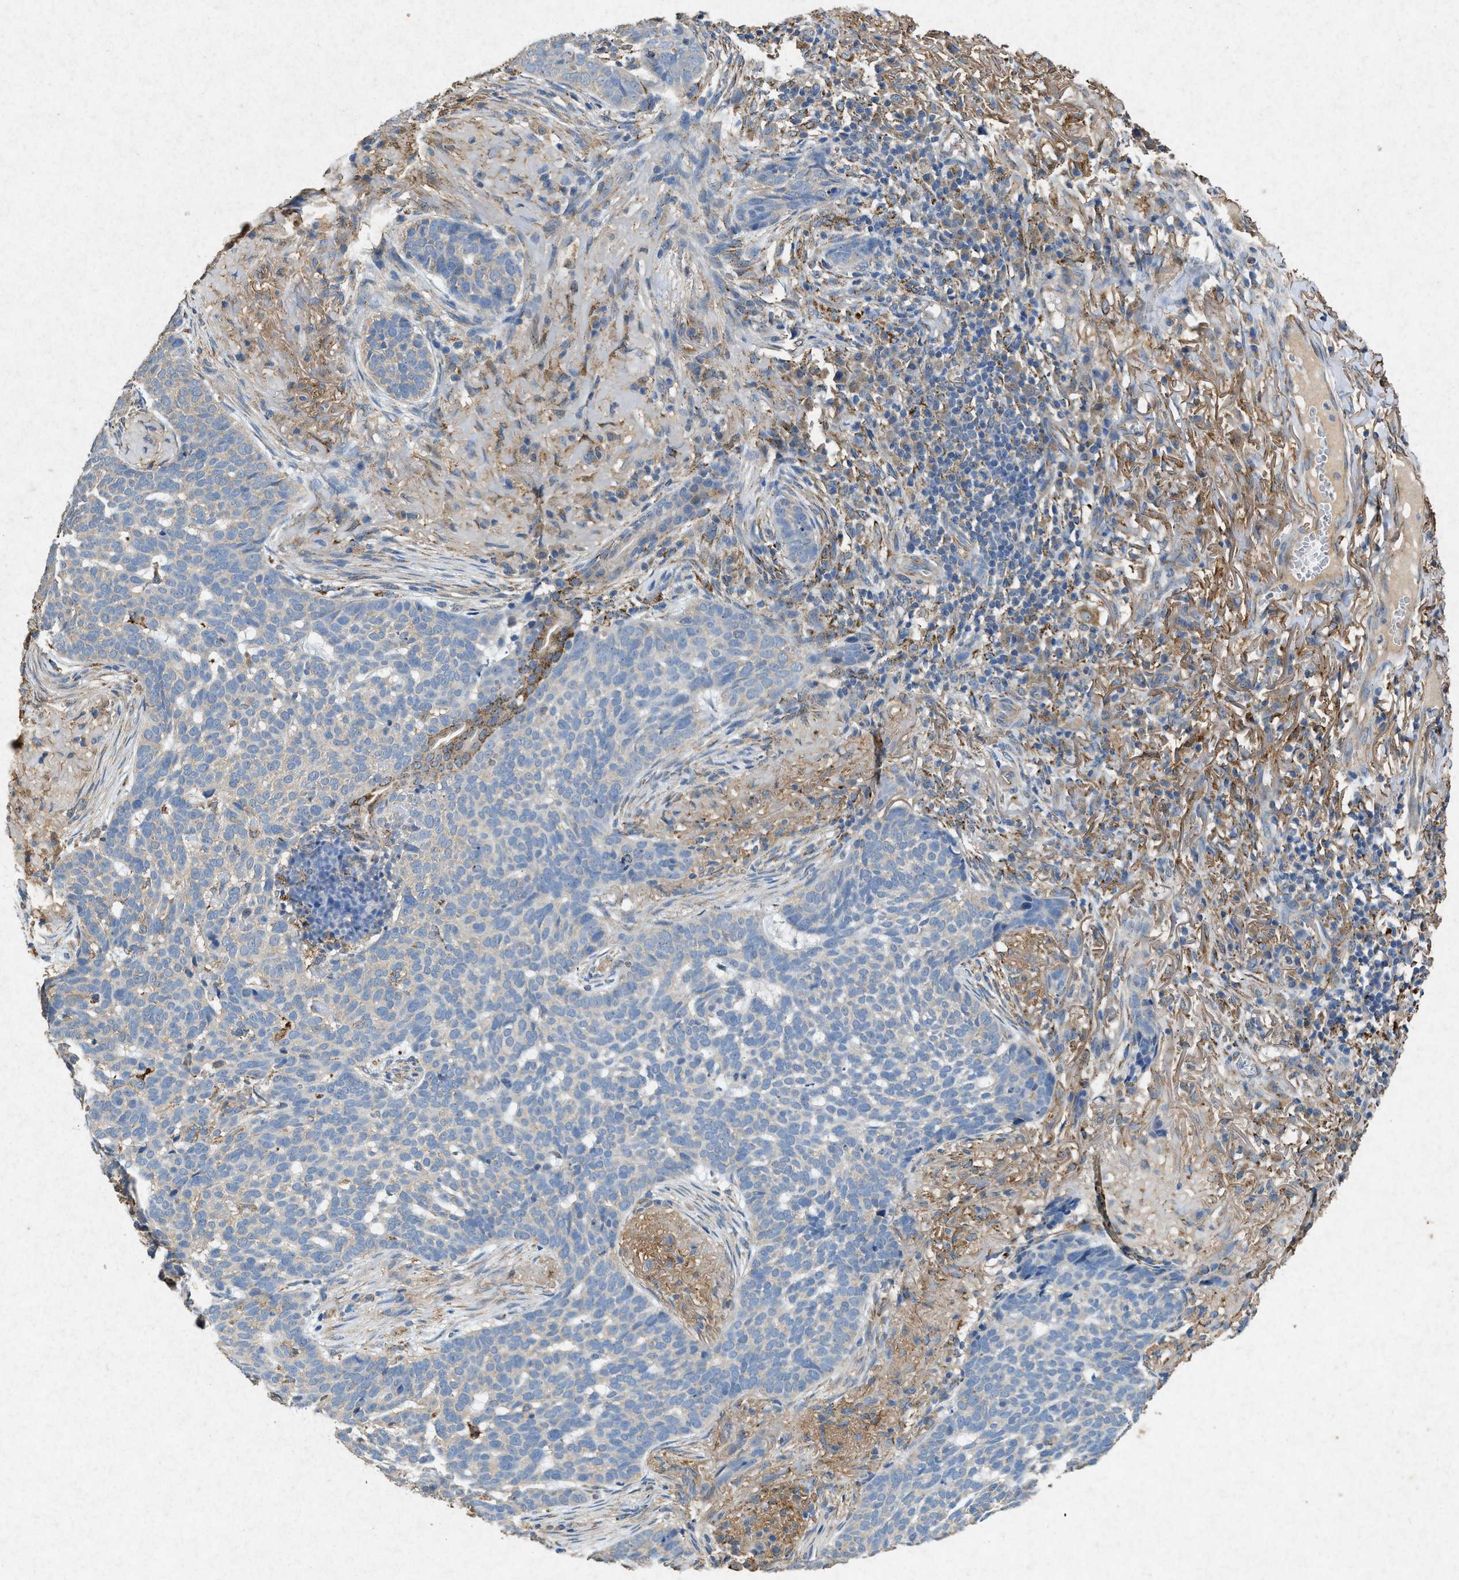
{"staining": {"intensity": "negative", "quantity": "none", "location": "none"}, "tissue": "skin cancer", "cell_type": "Tumor cells", "image_type": "cancer", "snomed": [{"axis": "morphology", "description": "Basal cell carcinoma"}, {"axis": "topography", "description": "Skin"}], "caption": "A photomicrograph of basal cell carcinoma (skin) stained for a protein demonstrates no brown staining in tumor cells.", "gene": "CDK15", "patient": {"sex": "male", "age": 85}}